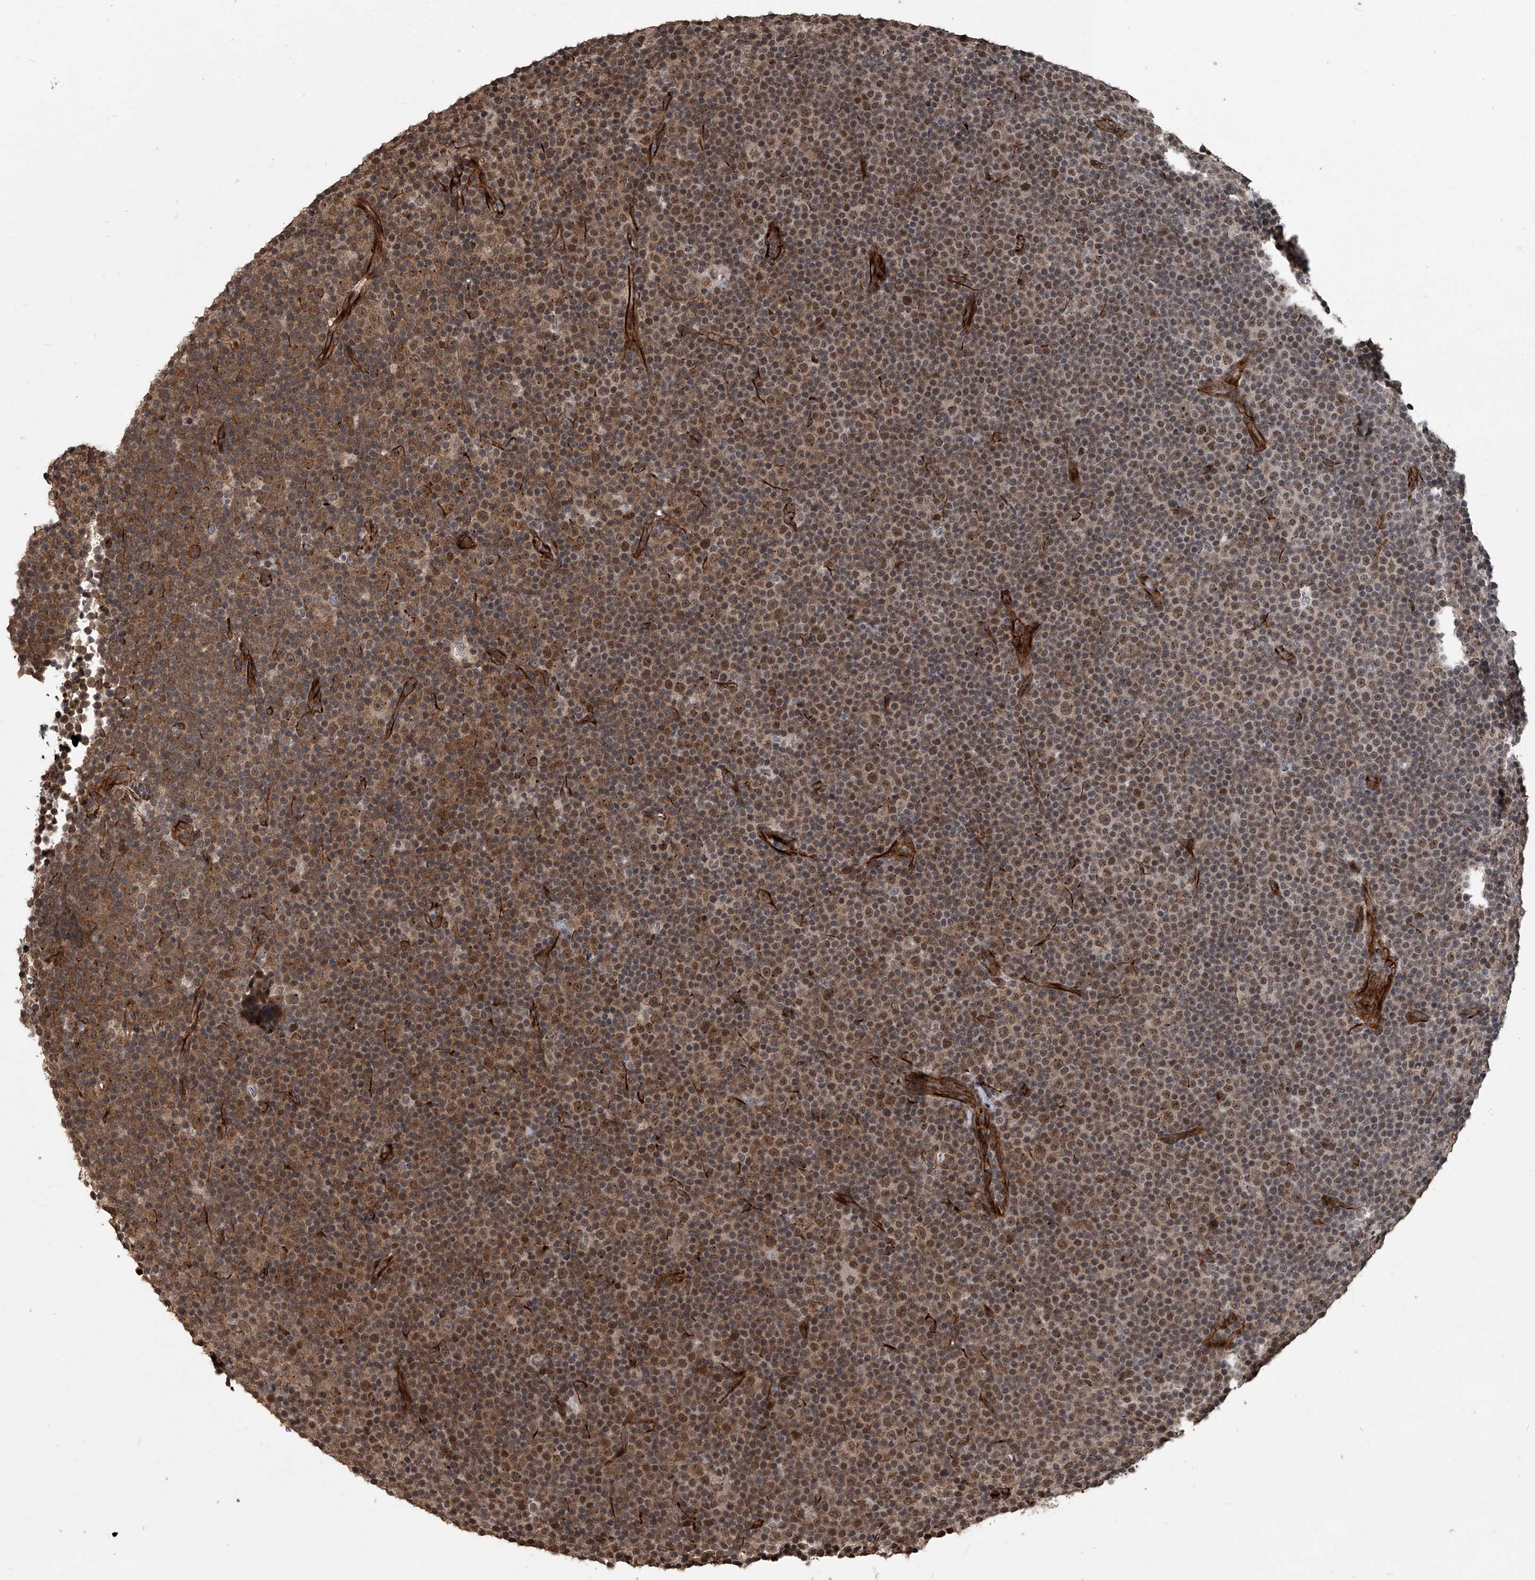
{"staining": {"intensity": "moderate", "quantity": ">75%", "location": "cytoplasmic/membranous,nuclear"}, "tissue": "lymphoma", "cell_type": "Tumor cells", "image_type": "cancer", "snomed": [{"axis": "morphology", "description": "Malignant lymphoma, non-Hodgkin's type, Low grade"}, {"axis": "topography", "description": "Lymph node"}], "caption": "The image reveals staining of low-grade malignant lymphoma, non-Hodgkin's type, revealing moderate cytoplasmic/membranous and nuclear protein staining (brown color) within tumor cells.", "gene": "GPR132", "patient": {"sex": "female", "age": 67}}